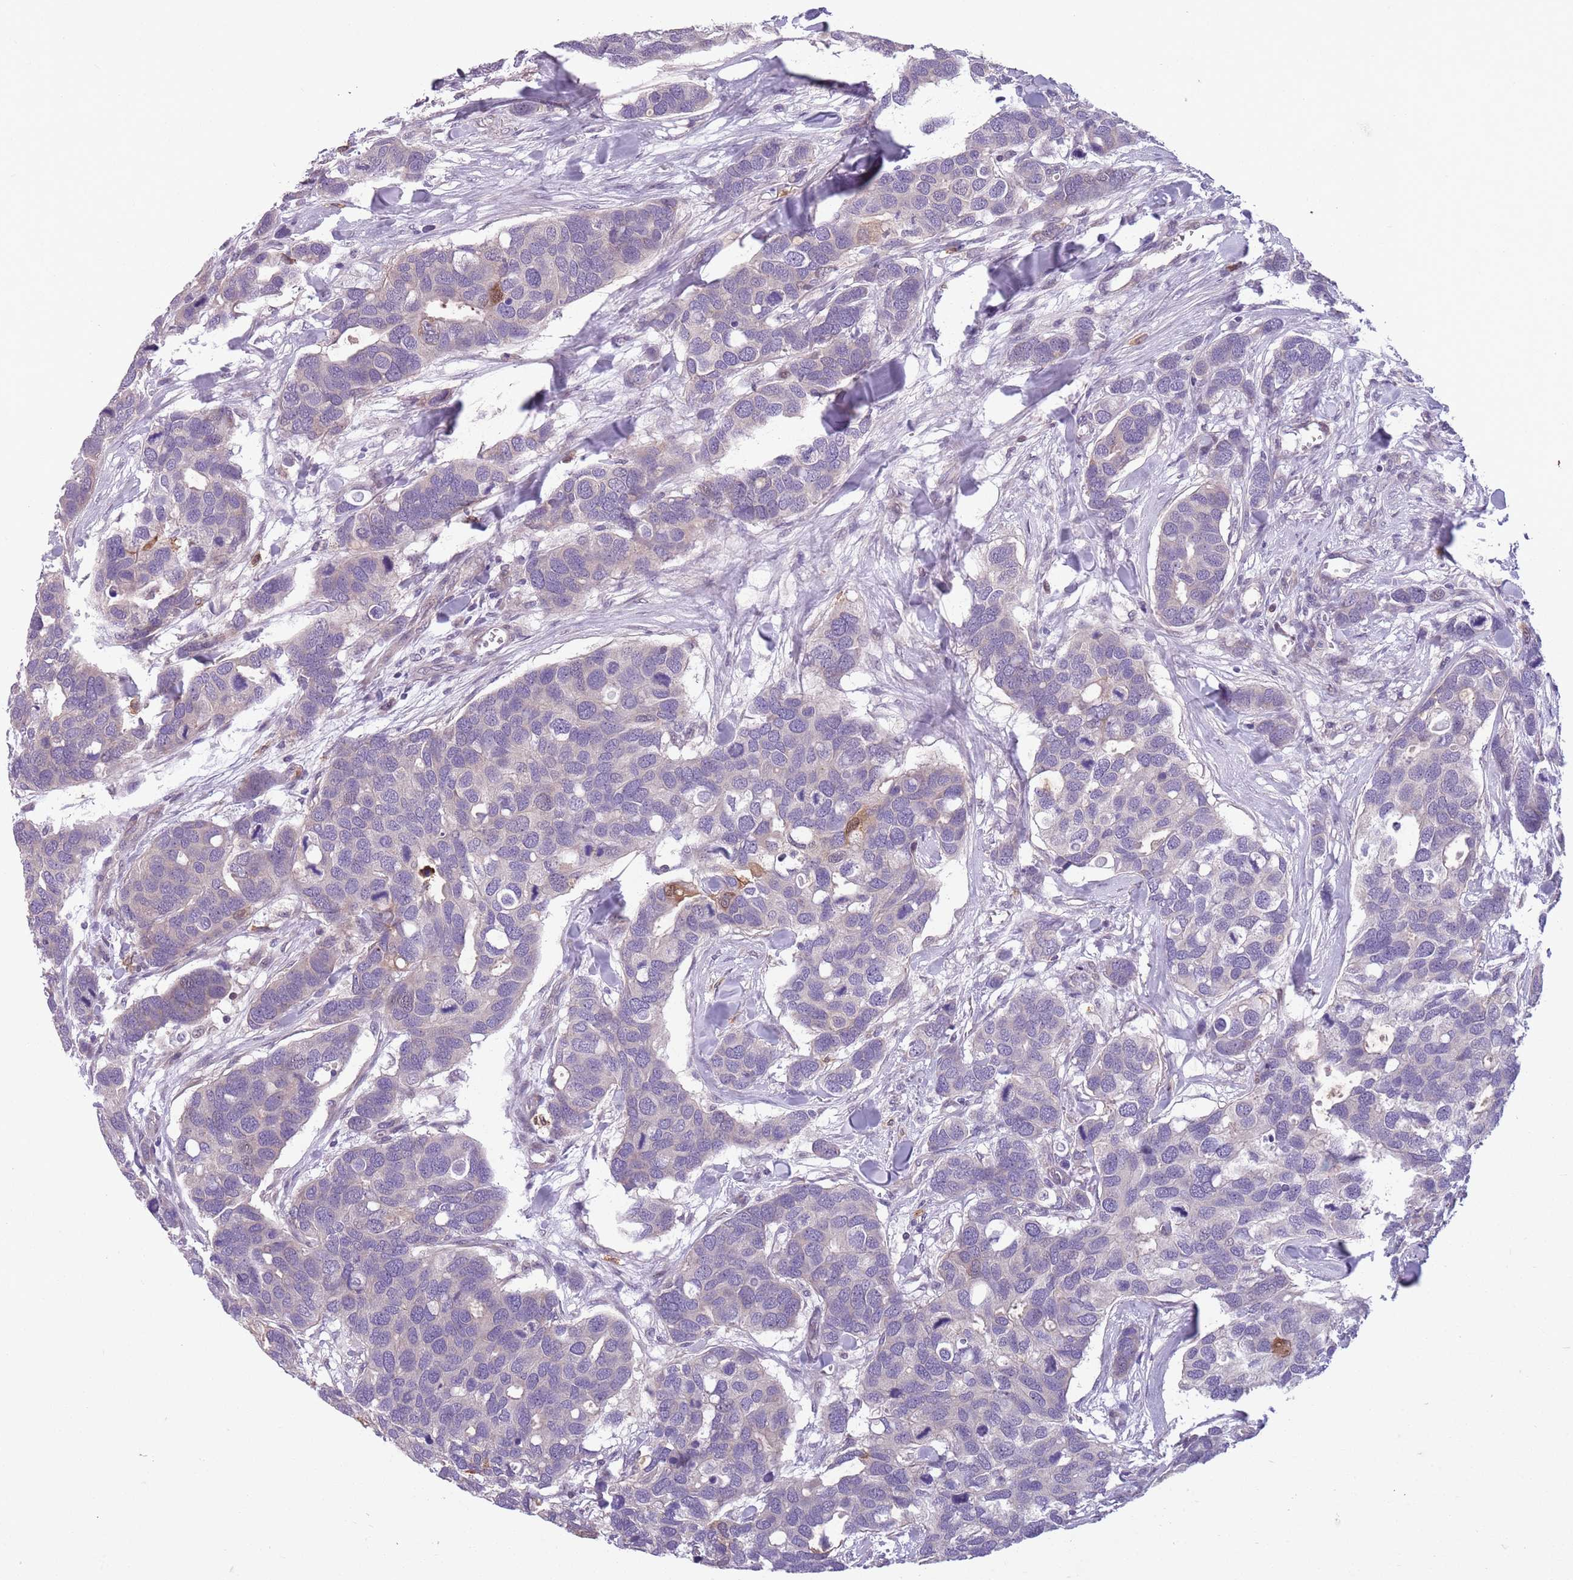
{"staining": {"intensity": "negative", "quantity": "none", "location": "none"}, "tissue": "breast cancer", "cell_type": "Tumor cells", "image_type": "cancer", "snomed": [{"axis": "morphology", "description": "Duct carcinoma"}, {"axis": "topography", "description": "Breast"}], "caption": "A photomicrograph of human breast intraductal carcinoma is negative for staining in tumor cells. (DAB immunohistochemistry (IHC) with hematoxylin counter stain).", "gene": "JAML", "patient": {"sex": "female", "age": 83}}